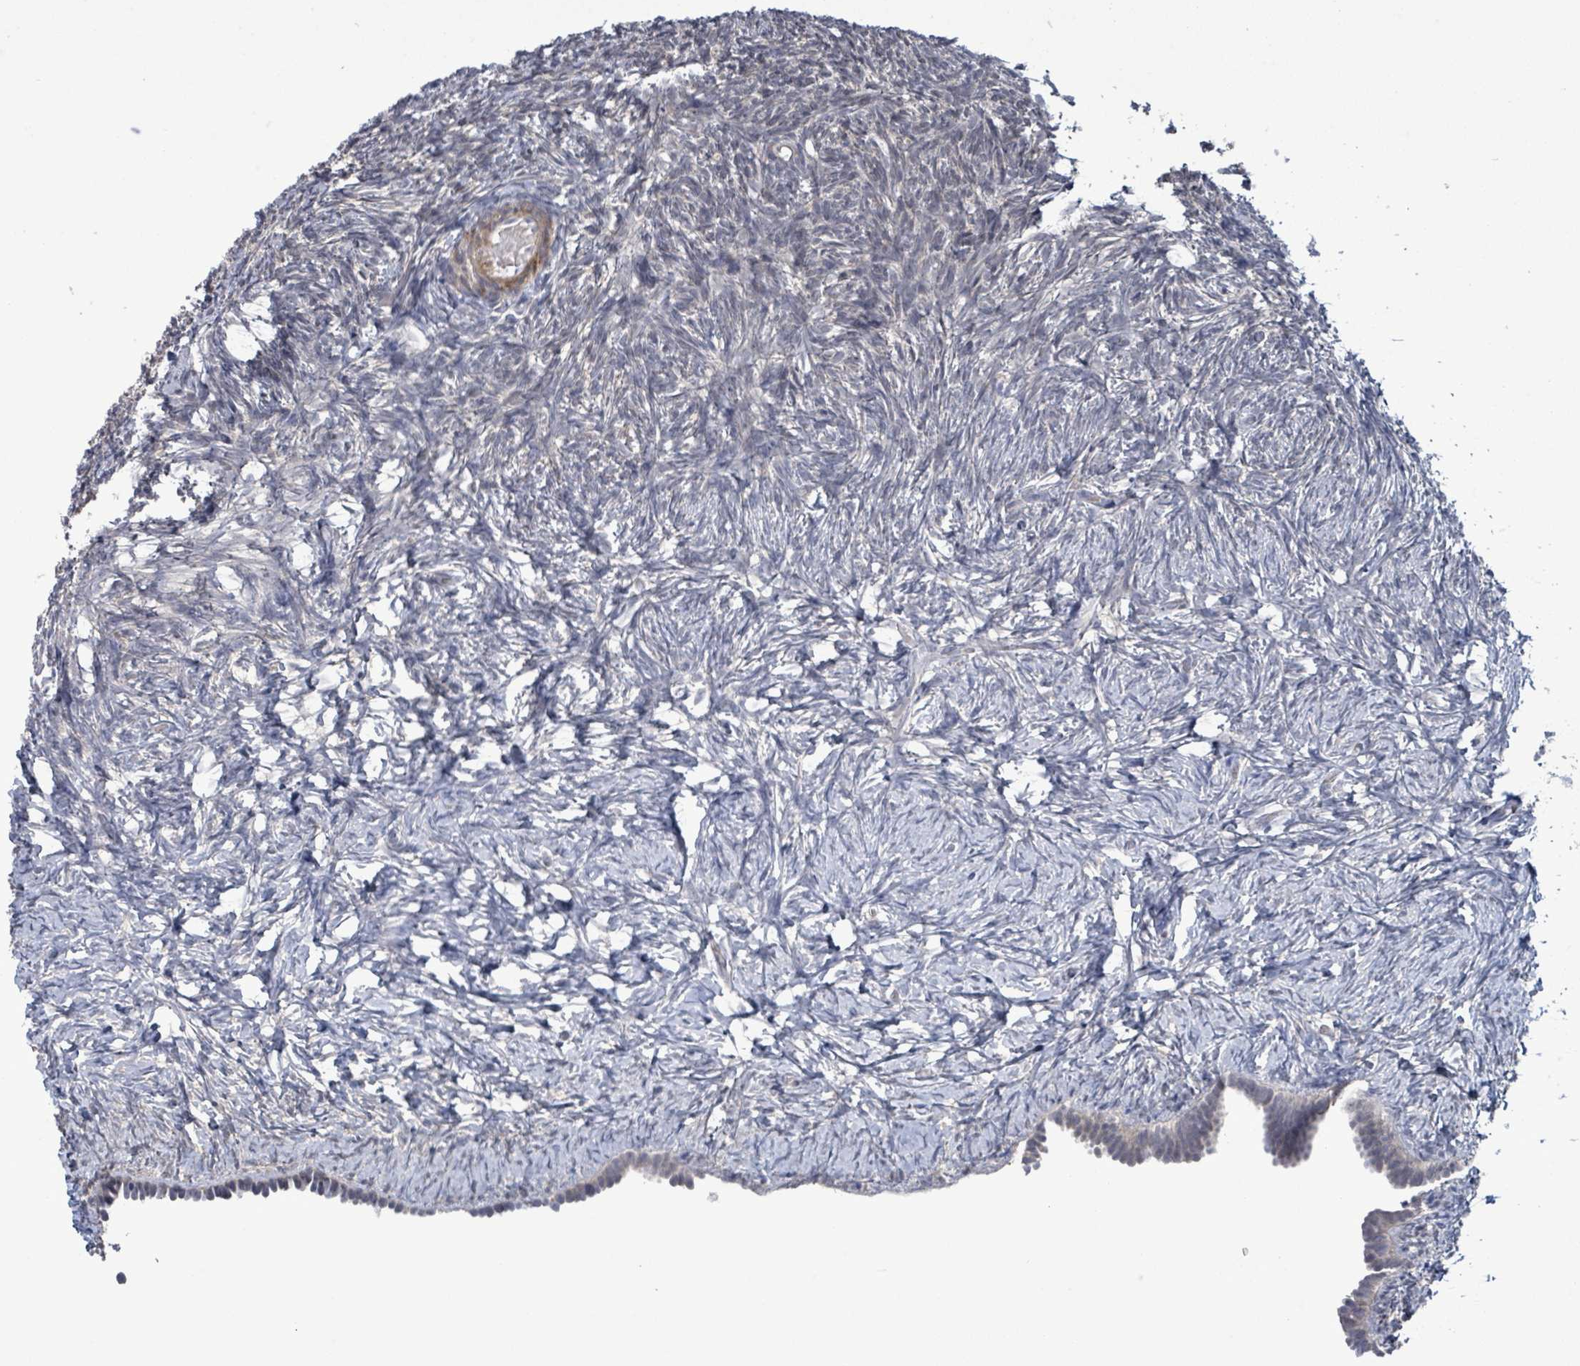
{"staining": {"intensity": "negative", "quantity": "none", "location": "none"}, "tissue": "ovary", "cell_type": "Follicle cells", "image_type": "normal", "snomed": [{"axis": "morphology", "description": "Normal tissue, NOS"}, {"axis": "topography", "description": "Ovary"}], "caption": "An image of ovary stained for a protein shows no brown staining in follicle cells.", "gene": "AMMECR1", "patient": {"sex": "female", "age": 39}}